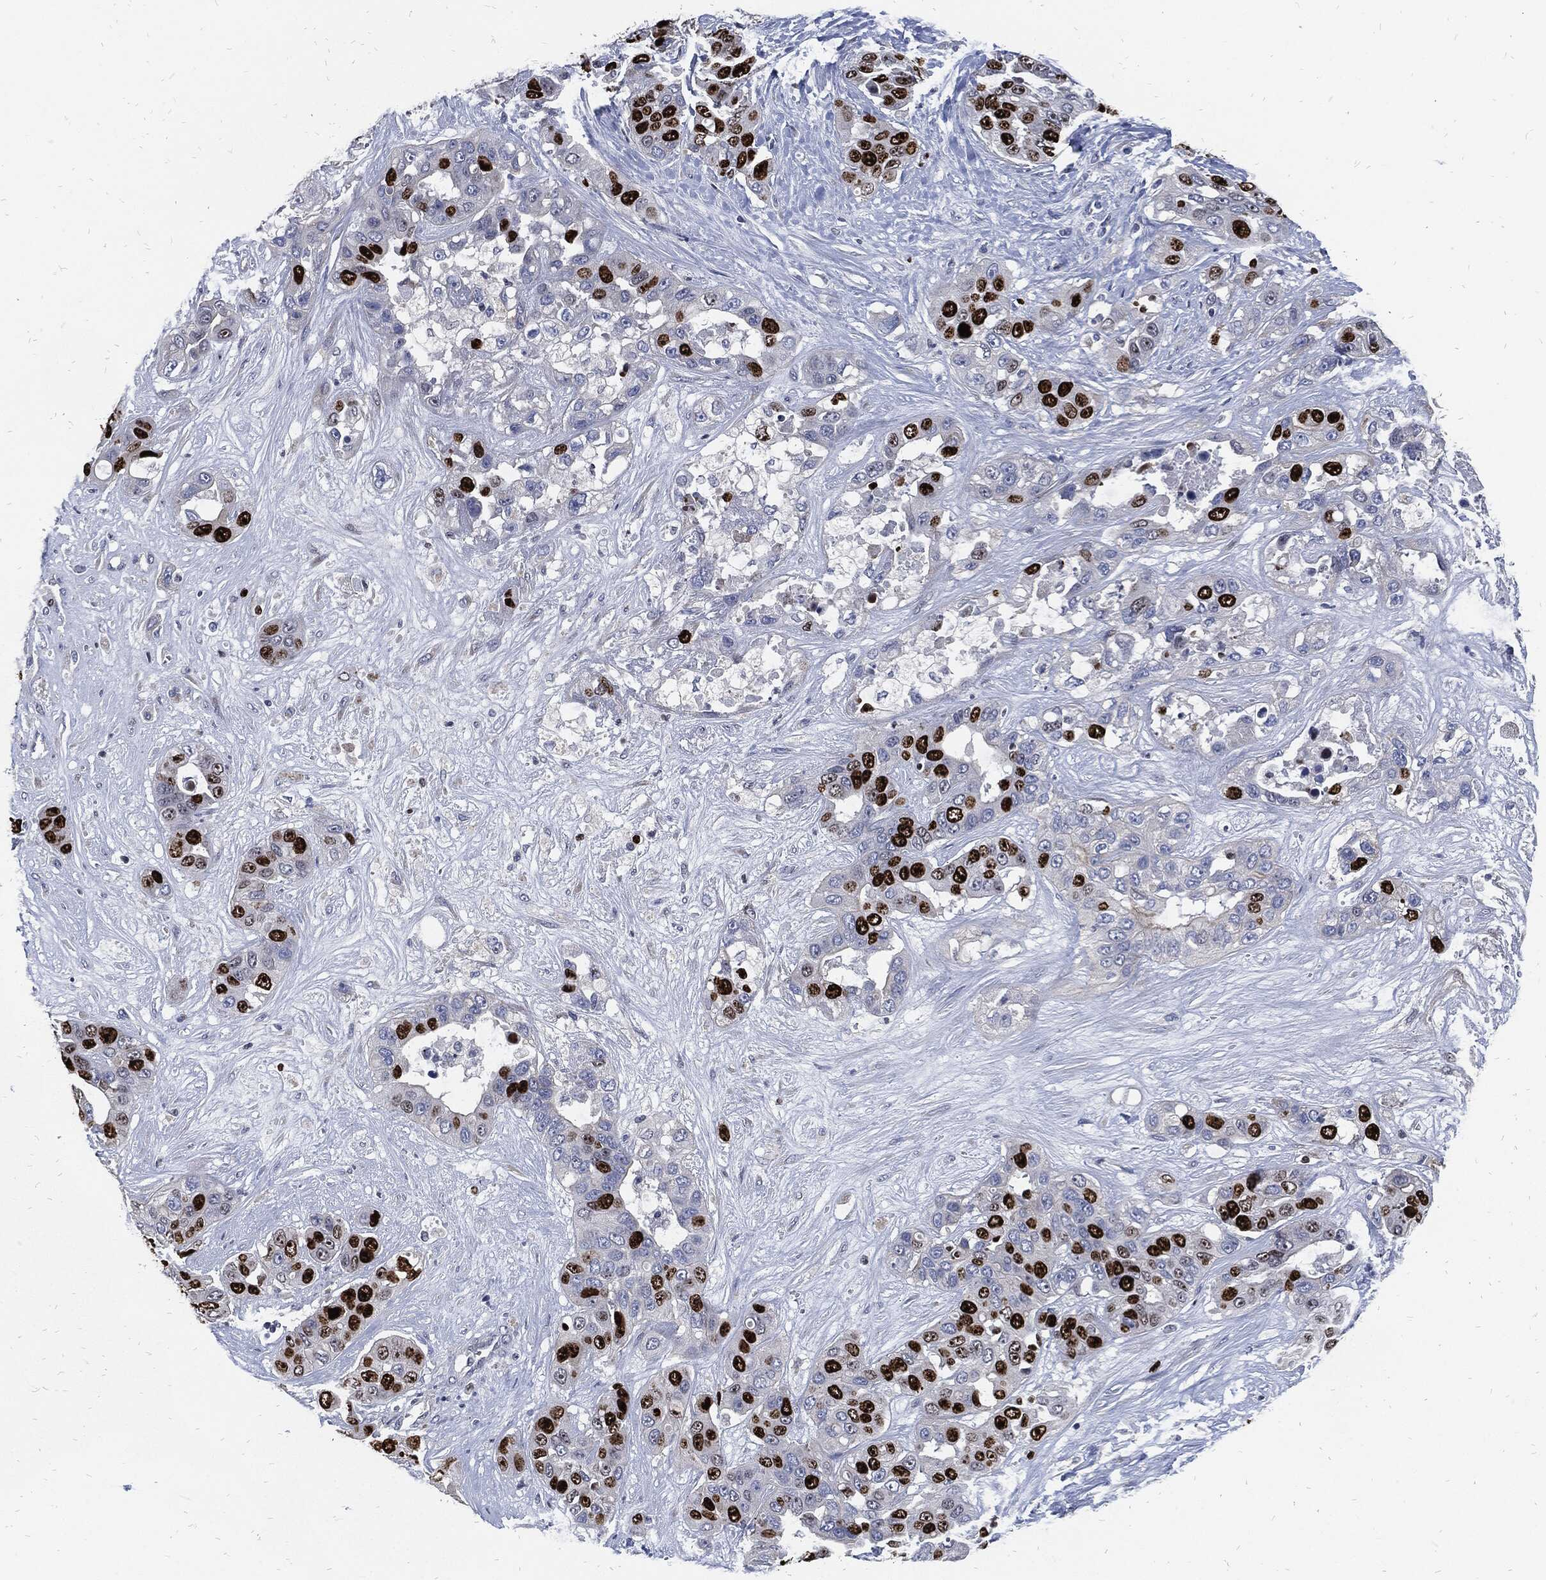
{"staining": {"intensity": "strong", "quantity": "25%-75%", "location": "nuclear"}, "tissue": "liver cancer", "cell_type": "Tumor cells", "image_type": "cancer", "snomed": [{"axis": "morphology", "description": "Cholangiocarcinoma"}, {"axis": "topography", "description": "Liver"}], "caption": "High-magnification brightfield microscopy of cholangiocarcinoma (liver) stained with DAB (3,3'-diaminobenzidine) (brown) and counterstained with hematoxylin (blue). tumor cells exhibit strong nuclear staining is appreciated in about25%-75% of cells. The staining was performed using DAB to visualize the protein expression in brown, while the nuclei were stained in blue with hematoxylin (Magnification: 20x).", "gene": "MKI67", "patient": {"sex": "female", "age": 52}}